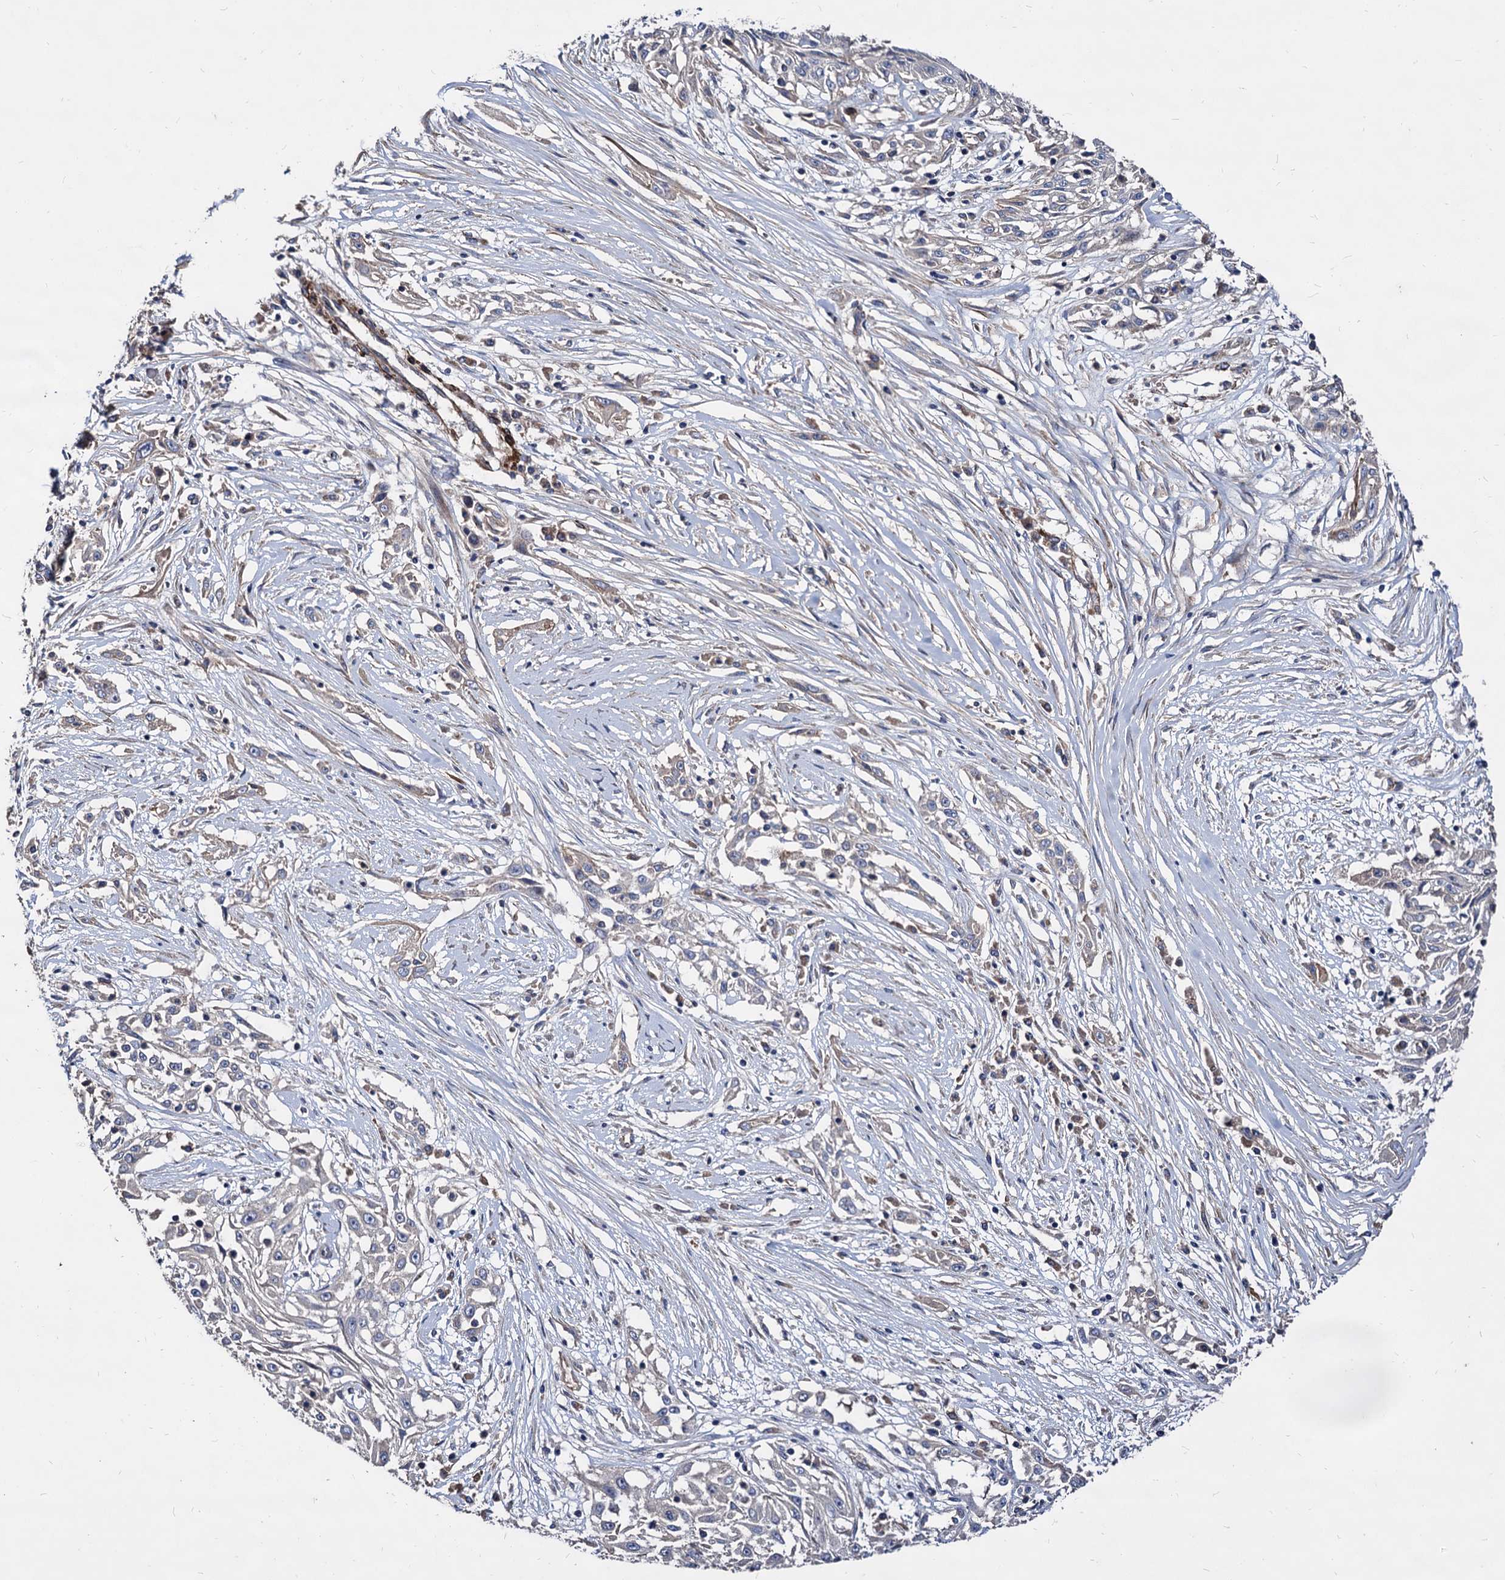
{"staining": {"intensity": "negative", "quantity": "none", "location": "none"}, "tissue": "skin cancer", "cell_type": "Tumor cells", "image_type": "cancer", "snomed": [{"axis": "morphology", "description": "Squamous cell carcinoma, NOS"}, {"axis": "morphology", "description": "Squamous cell carcinoma, metastatic, NOS"}, {"axis": "topography", "description": "Skin"}, {"axis": "topography", "description": "Lymph node"}], "caption": "A high-resolution image shows immunohistochemistry (IHC) staining of skin cancer, which demonstrates no significant positivity in tumor cells.", "gene": "WDR11", "patient": {"sex": "male", "age": 75}}